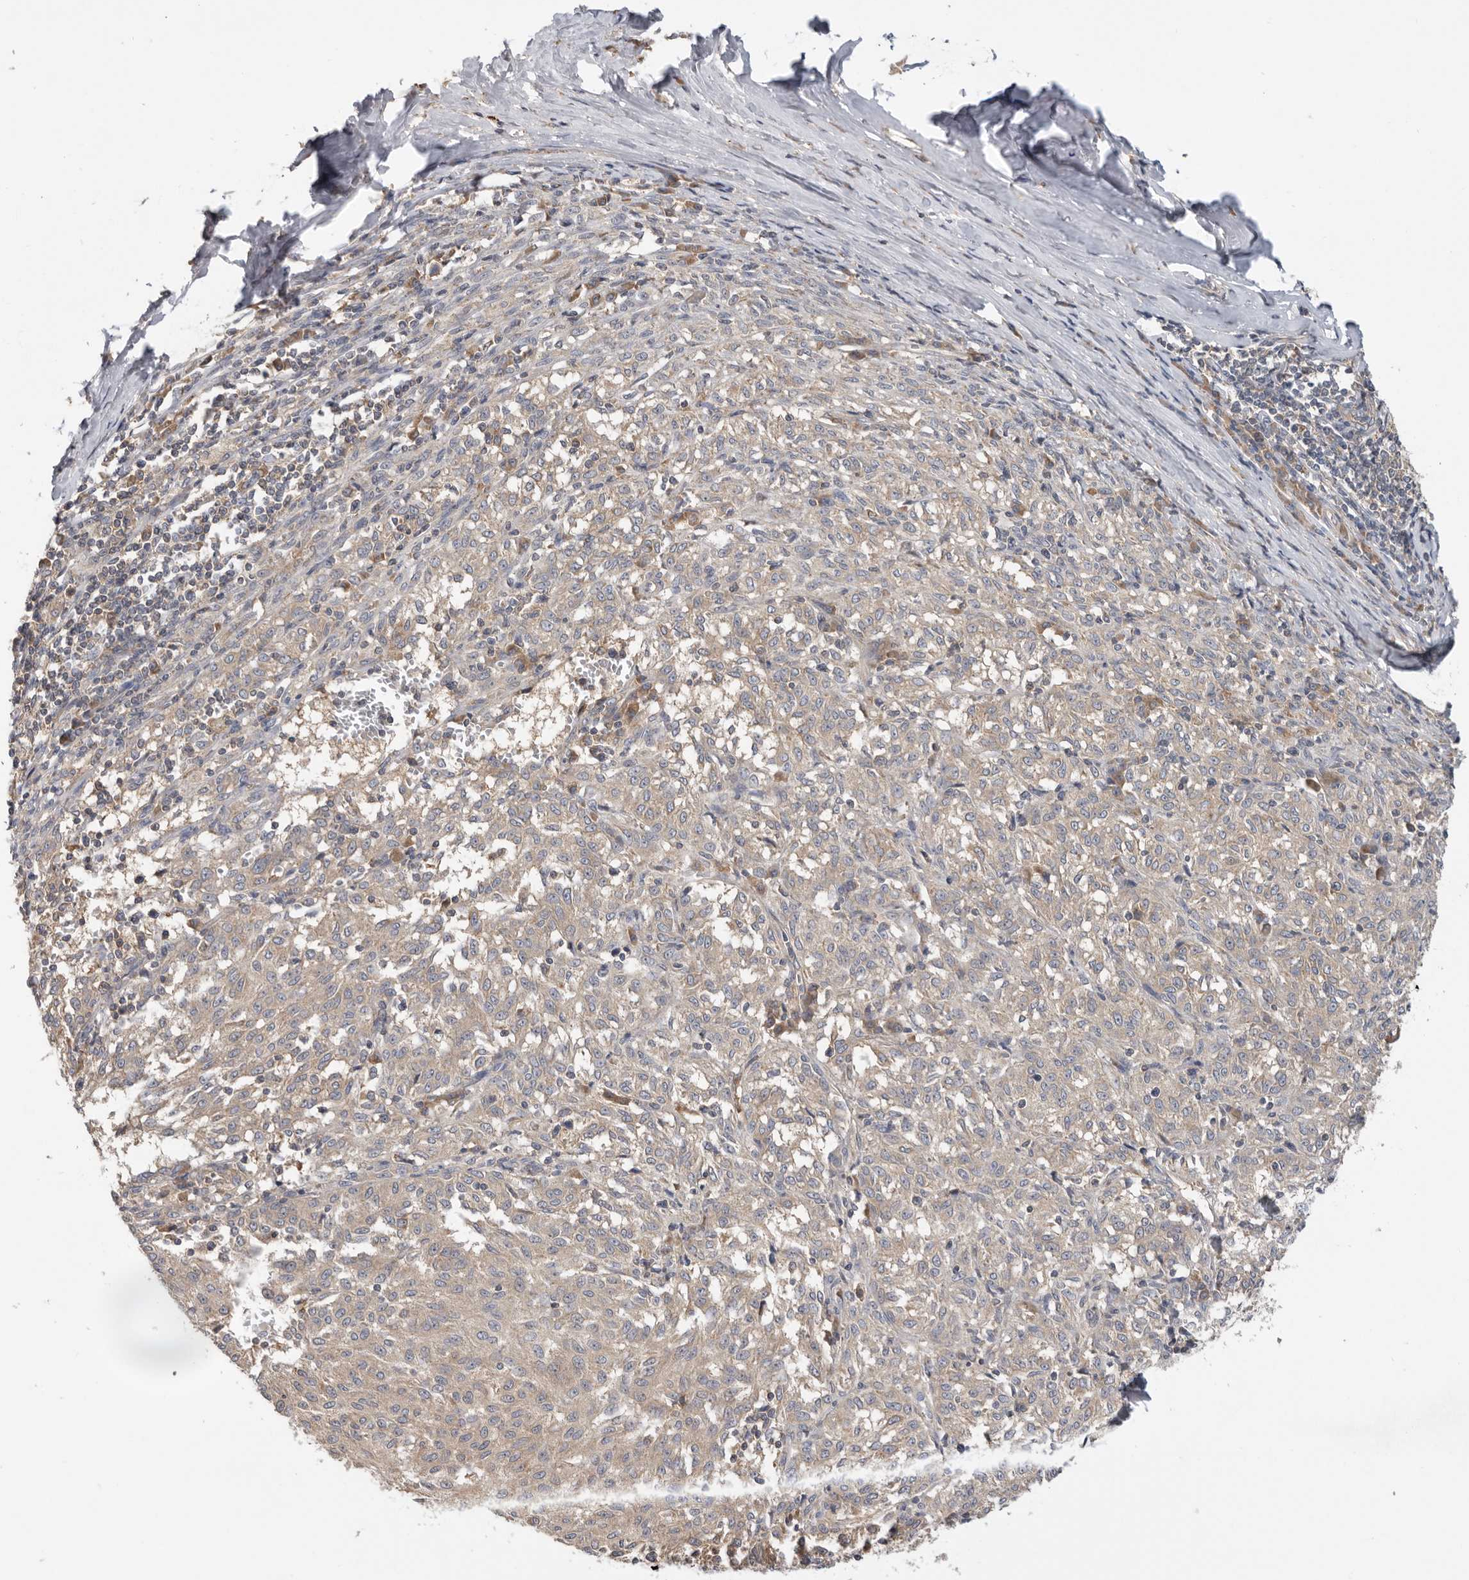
{"staining": {"intensity": "weak", "quantity": ">75%", "location": "cytoplasmic/membranous"}, "tissue": "melanoma", "cell_type": "Tumor cells", "image_type": "cancer", "snomed": [{"axis": "morphology", "description": "Malignant melanoma, NOS"}, {"axis": "topography", "description": "Skin"}], "caption": "Brown immunohistochemical staining in human malignant melanoma reveals weak cytoplasmic/membranous staining in approximately >75% of tumor cells.", "gene": "PPP1R42", "patient": {"sex": "female", "age": 72}}